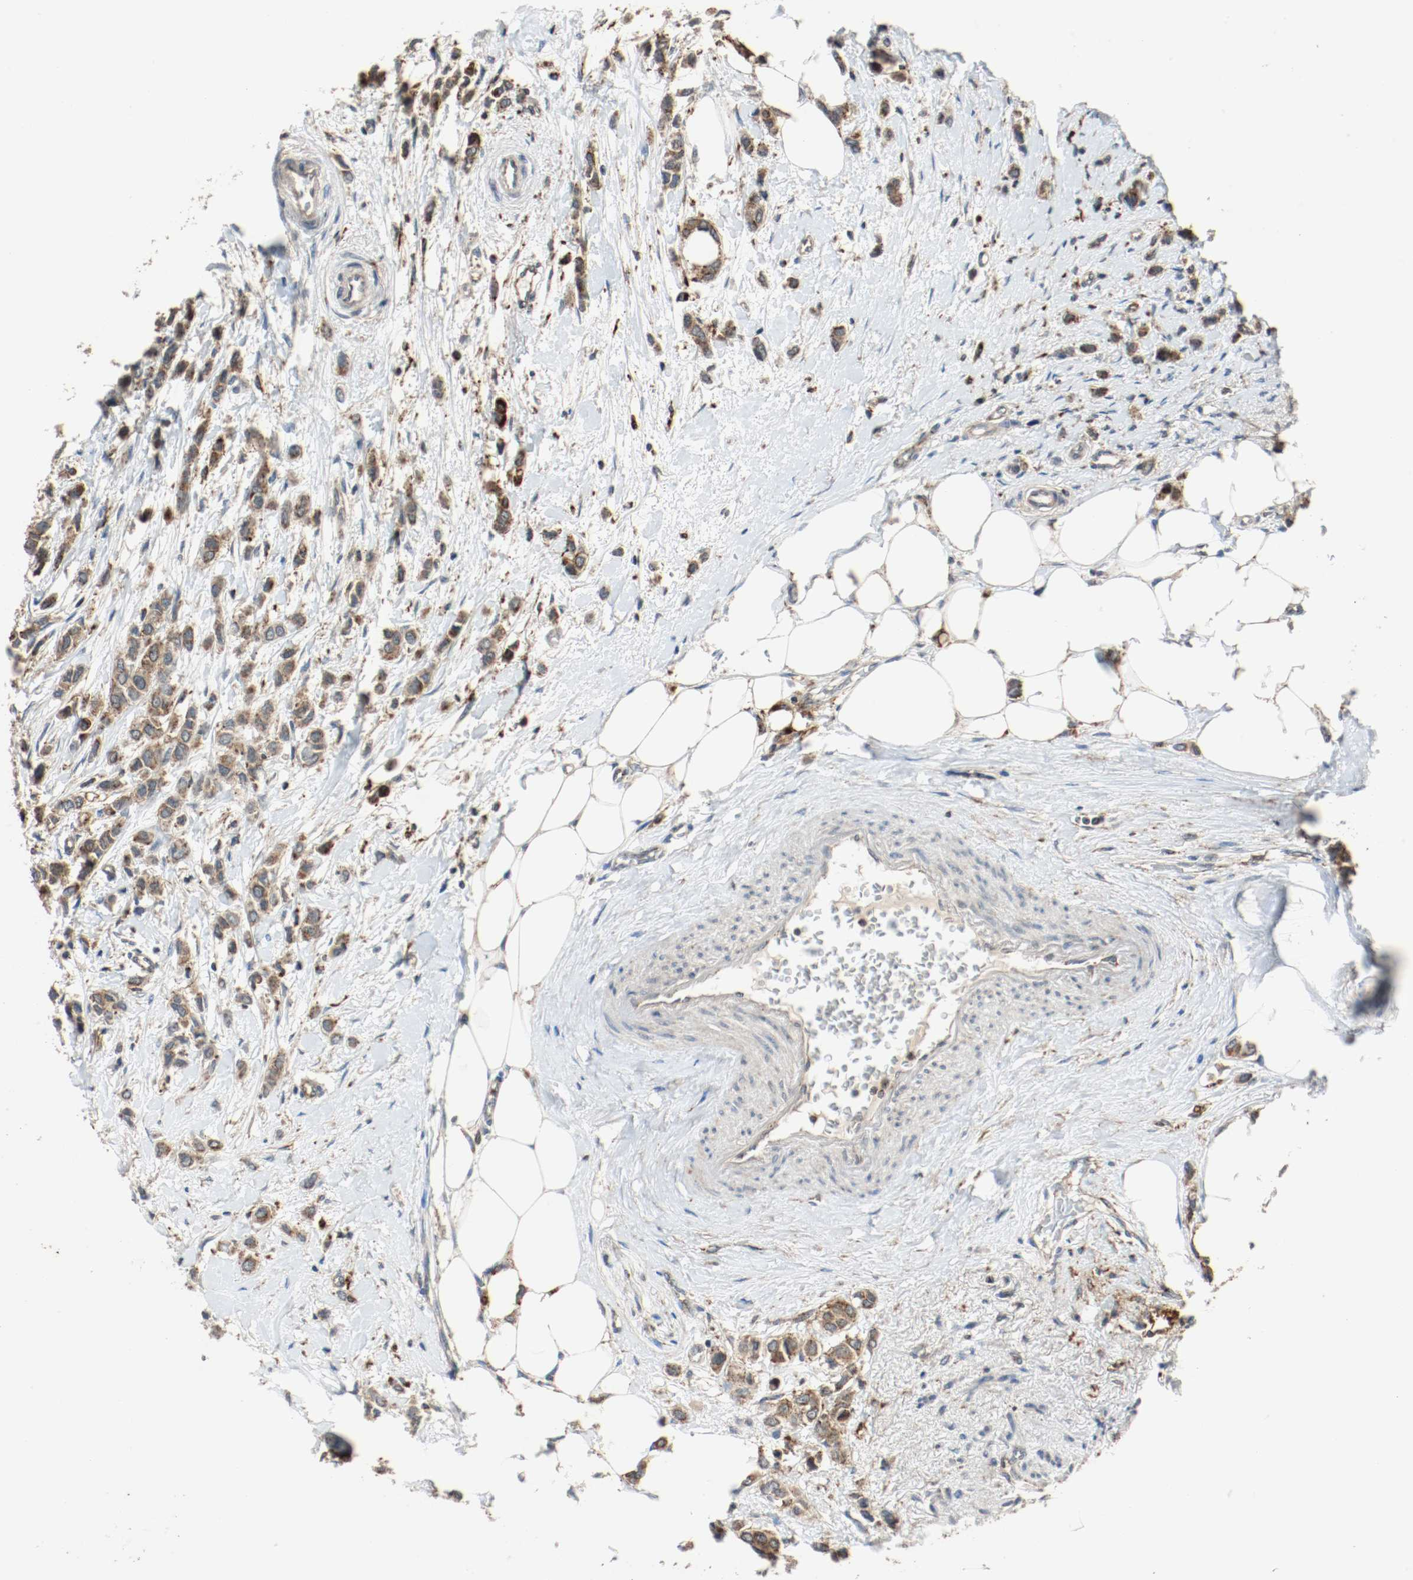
{"staining": {"intensity": "moderate", "quantity": ">75%", "location": "cytoplasmic/membranous"}, "tissue": "breast cancer", "cell_type": "Tumor cells", "image_type": "cancer", "snomed": [{"axis": "morphology", "description": "Lobular carcinoma"}, {"axis": "topography", "description": "Breast"}], "caption": "Breast cancer tissue reveals moderate cytoplasmic/membranous staining in about >75% of tumor cells, visualized by immunohistochemistry.", "gene": "LAMP2", "patient": {"sex": "female", "age": 51}}